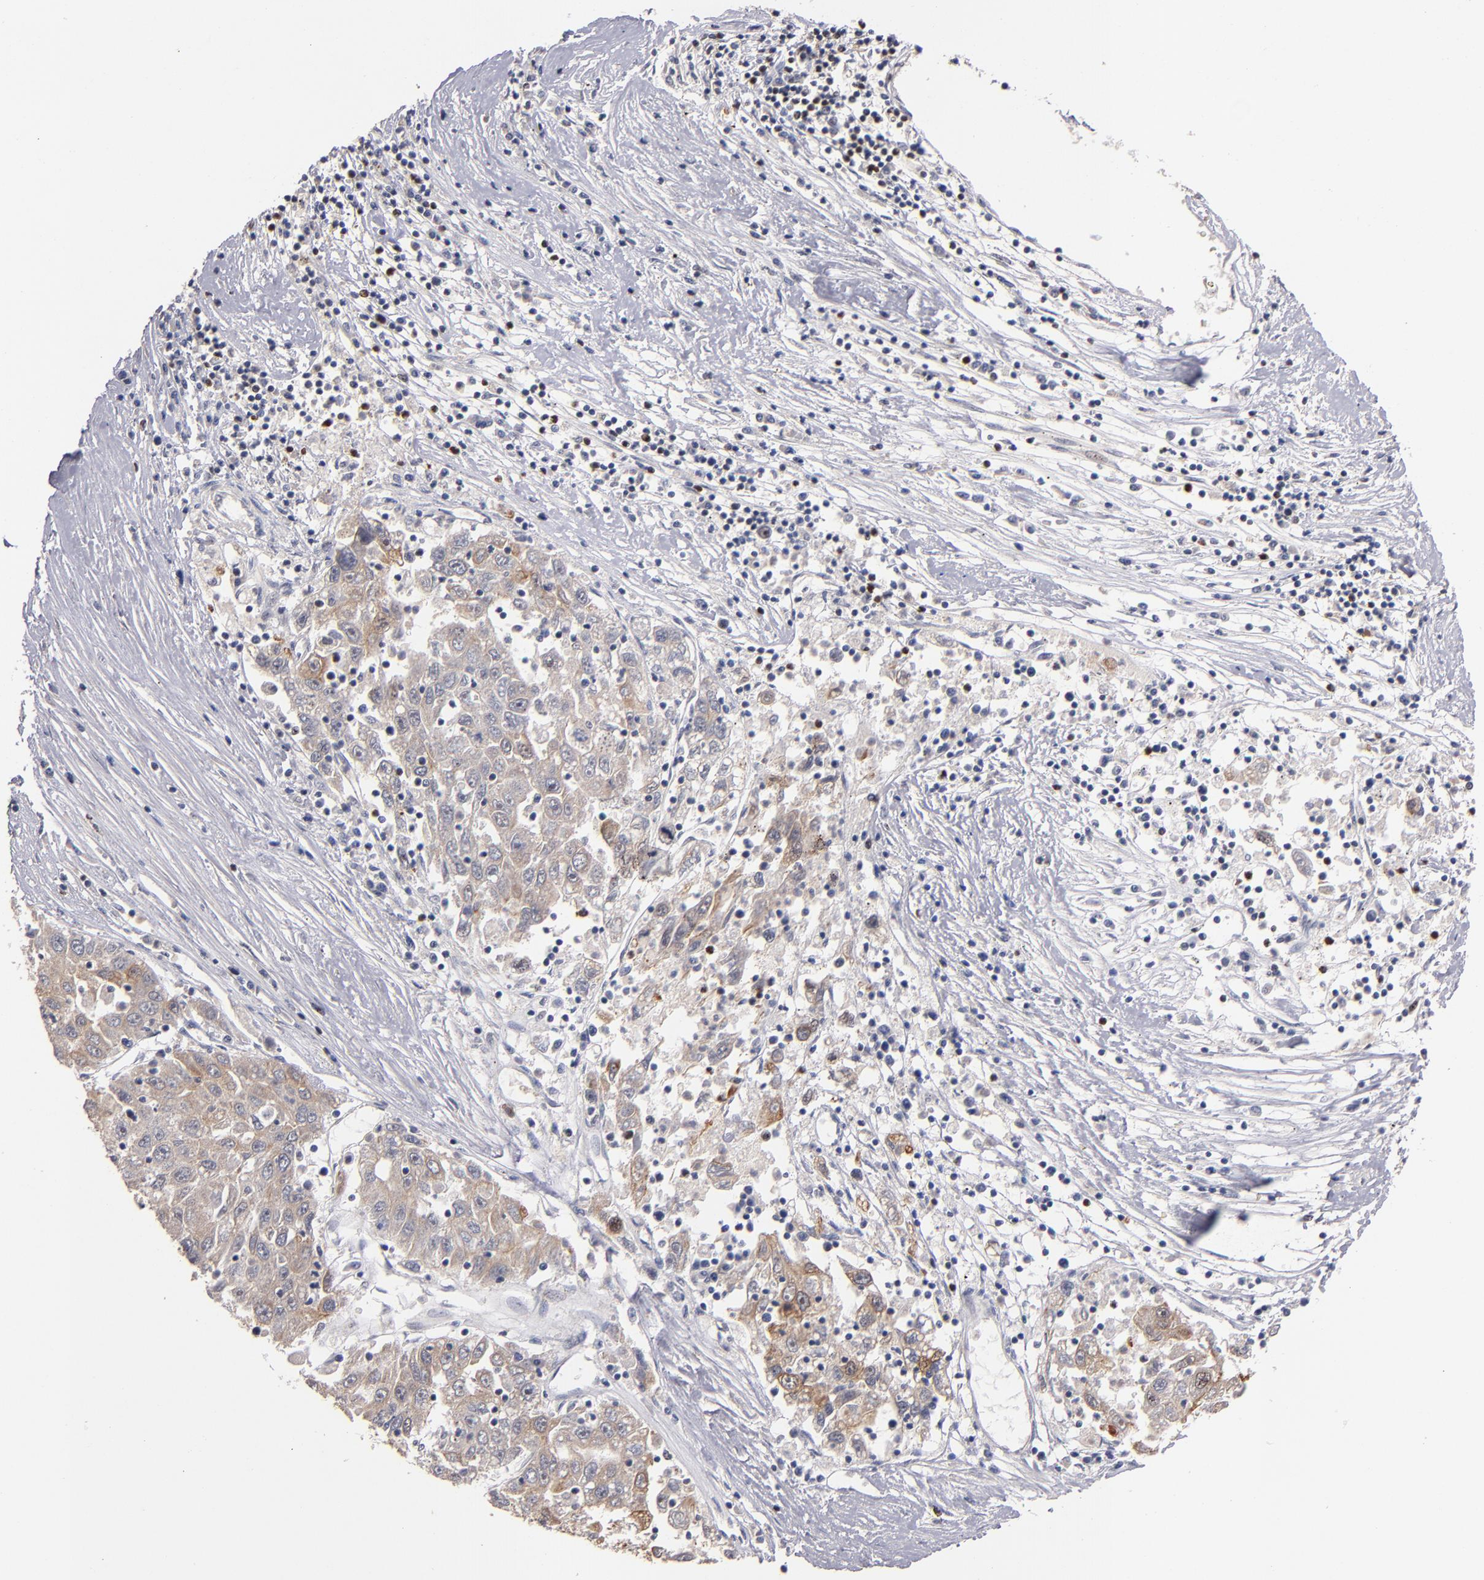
{"staining": {"intensity": "weak", "quantity": "25%-75%", "location": "cytoplasmic/membranous"}, "tissue": "liver cancer", "cell_type": "Tumor cells", "image_type": "cancer", "snomed": [{"axis": "morphology", "description": "Carcinoma, Hepatocellular, NOS"}, {"axis": "topography", "description": "Liver"}], "caption": "High-magnification brightfield microscopy of liver hepatocellular carcinoma stained with DAB (brown) and counterstained with hematoxylin (blue). tumor cells exhibit weak cytoplasmic/membranous staining is present in about25%-75% of cells. (DAB IHC with brightfield microscopy, high magnification).", "gene": "PCNX4", "patient": {"sex": "male", "age": 49}}